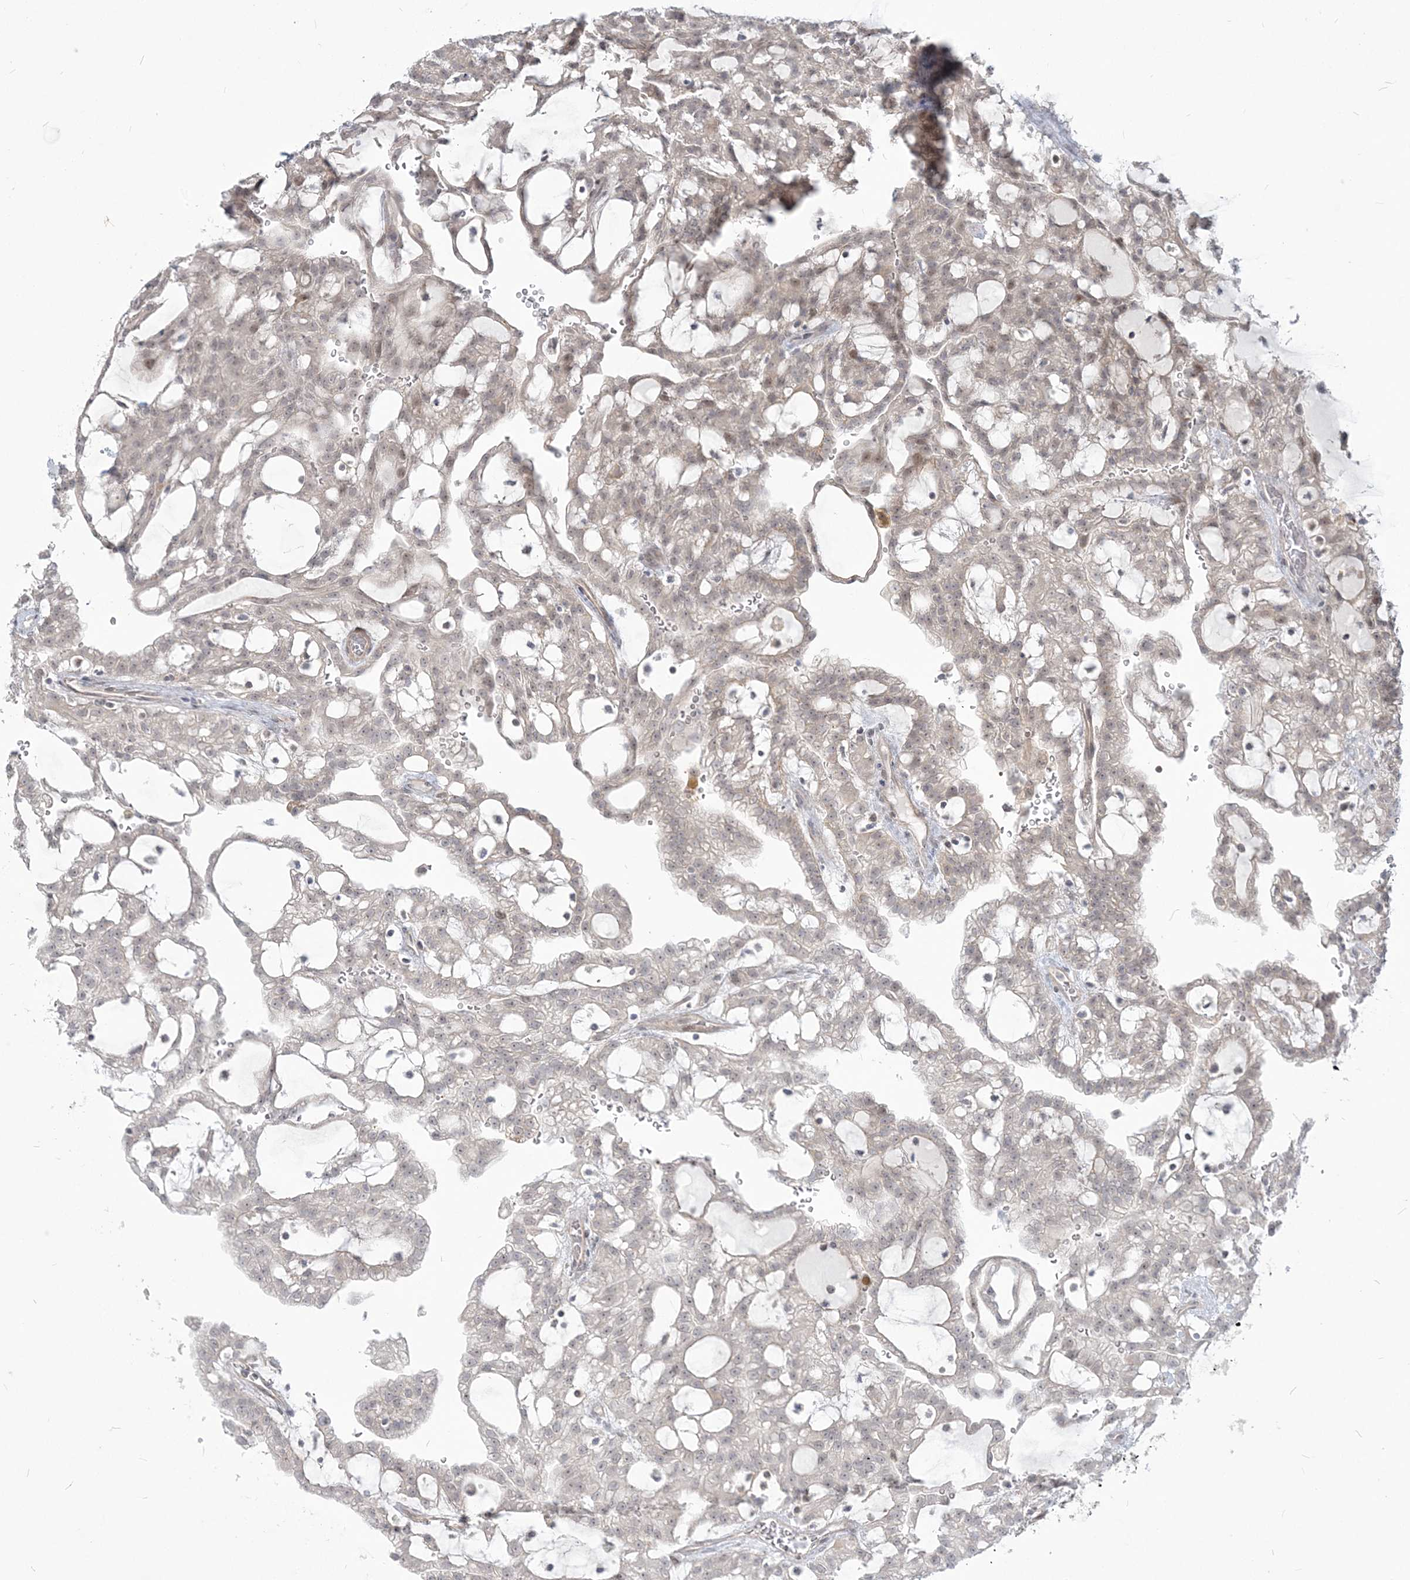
{"staining": {"intensity": "weak", "quantity": "<25%", "location": "nuclear"}, "tissue": "renal cancer", "cell_type": "Tumor cells", "image_type": "cancer", "snomed": [{"axis": "morphology", "description": "Adenocarcinoma, NOS"}, {"axis": "topography", "description": "Kidney"}], "caption": "IHC of adenocarcinoma (renal) exhibits no staining in tumor cells. (Immunohistochemistry (ihc), brightfield microscopy, high magnification).", "gene": "SDAD1", "patient": {"sex": "male", "age": 63}}